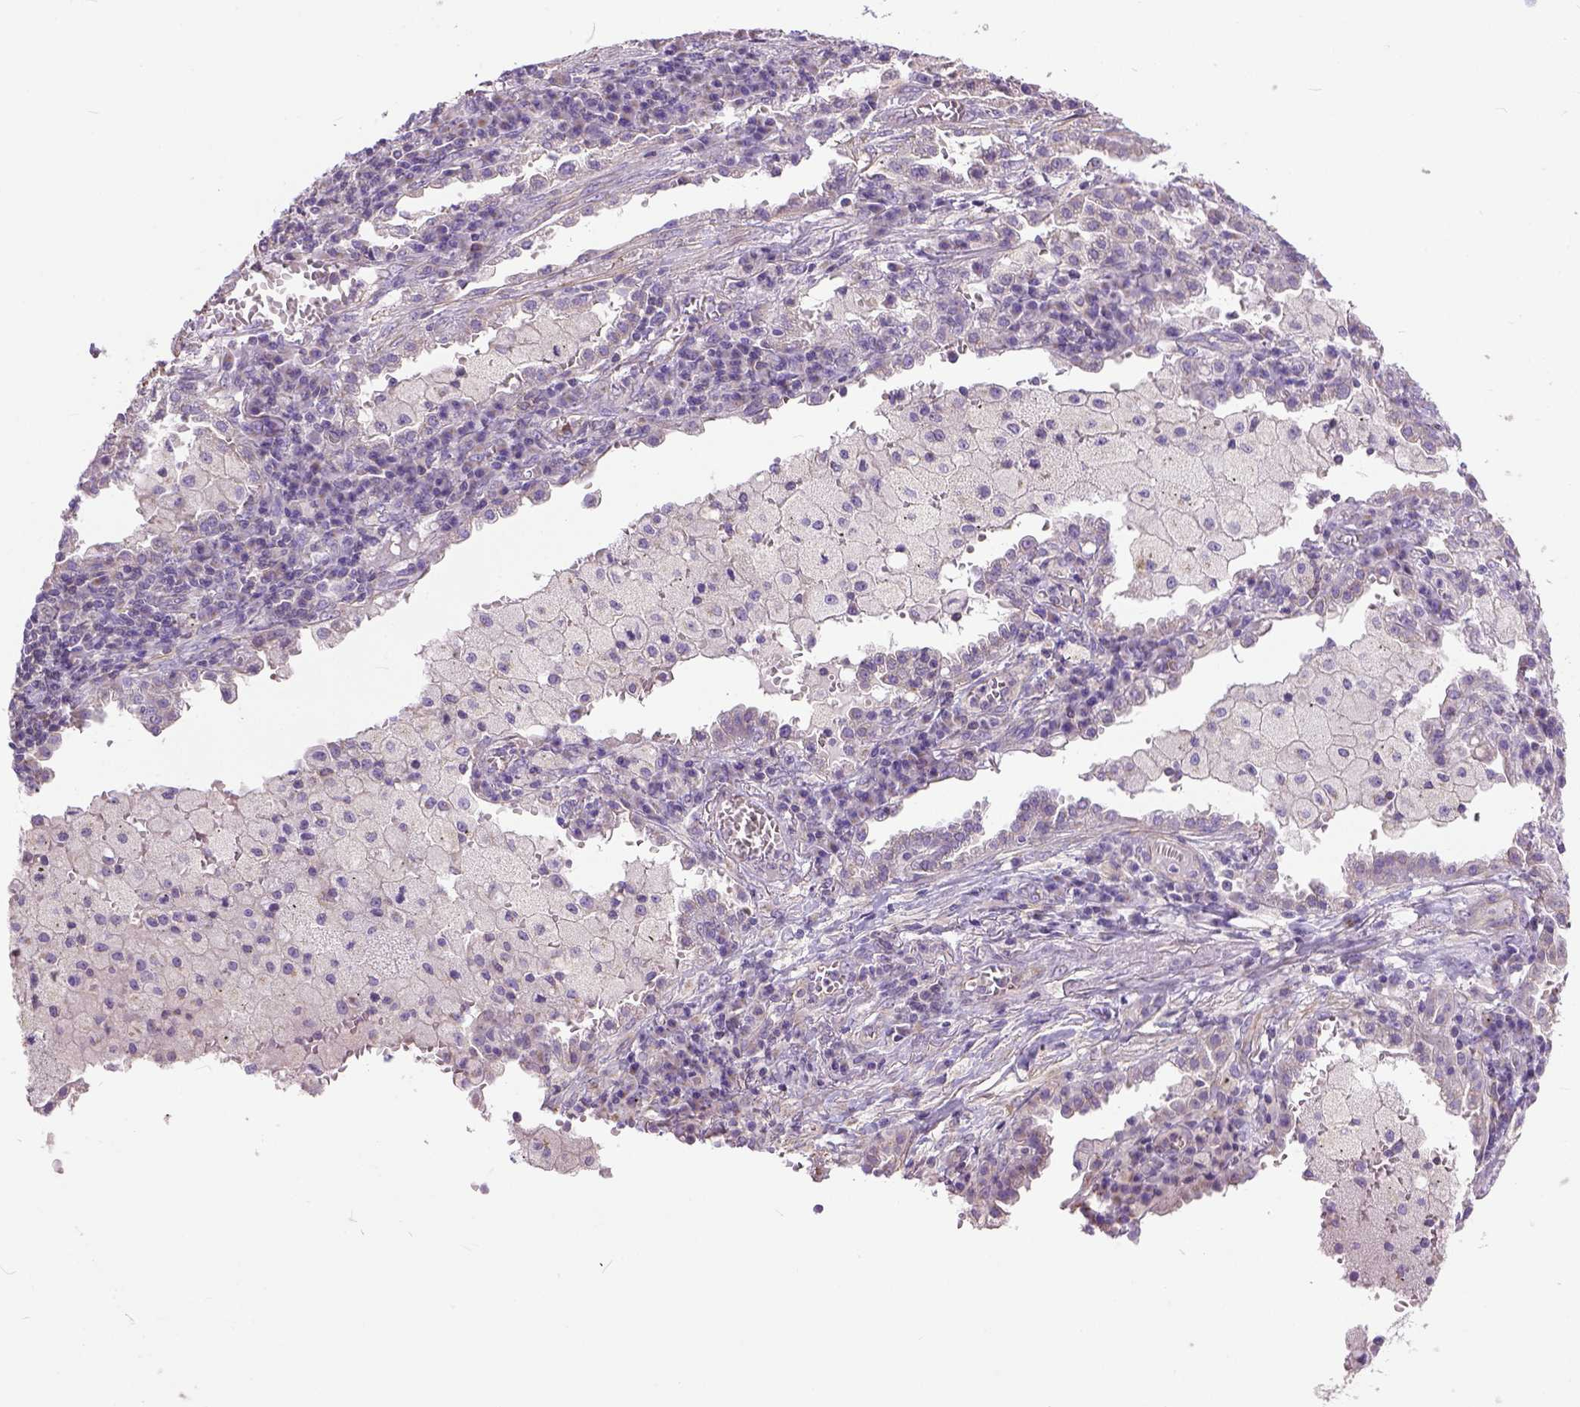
{"staining": {"intensity": "negative", "quantity": "none", "location": "none"}, "tissue": "lung cancer", "cell_type": "Tumor cells", "image_type": "cancer", "snomed": [{"axis": "morphology", "description": "Adenocarcinoma, NOS"}, {"axis": "topography", "description": "Lung"}], "caption": "High power microscopy image of an immunohistochemistry histopathology image of adenocarcinoma (lung), revealing no significant expression in tumor cells. (DAB (3,3'-diaminobenzidine) immunohistochemistry (IHC), high magnification).", "gene": "BANF2", "patient": {"sex": "male", "age": 57}}